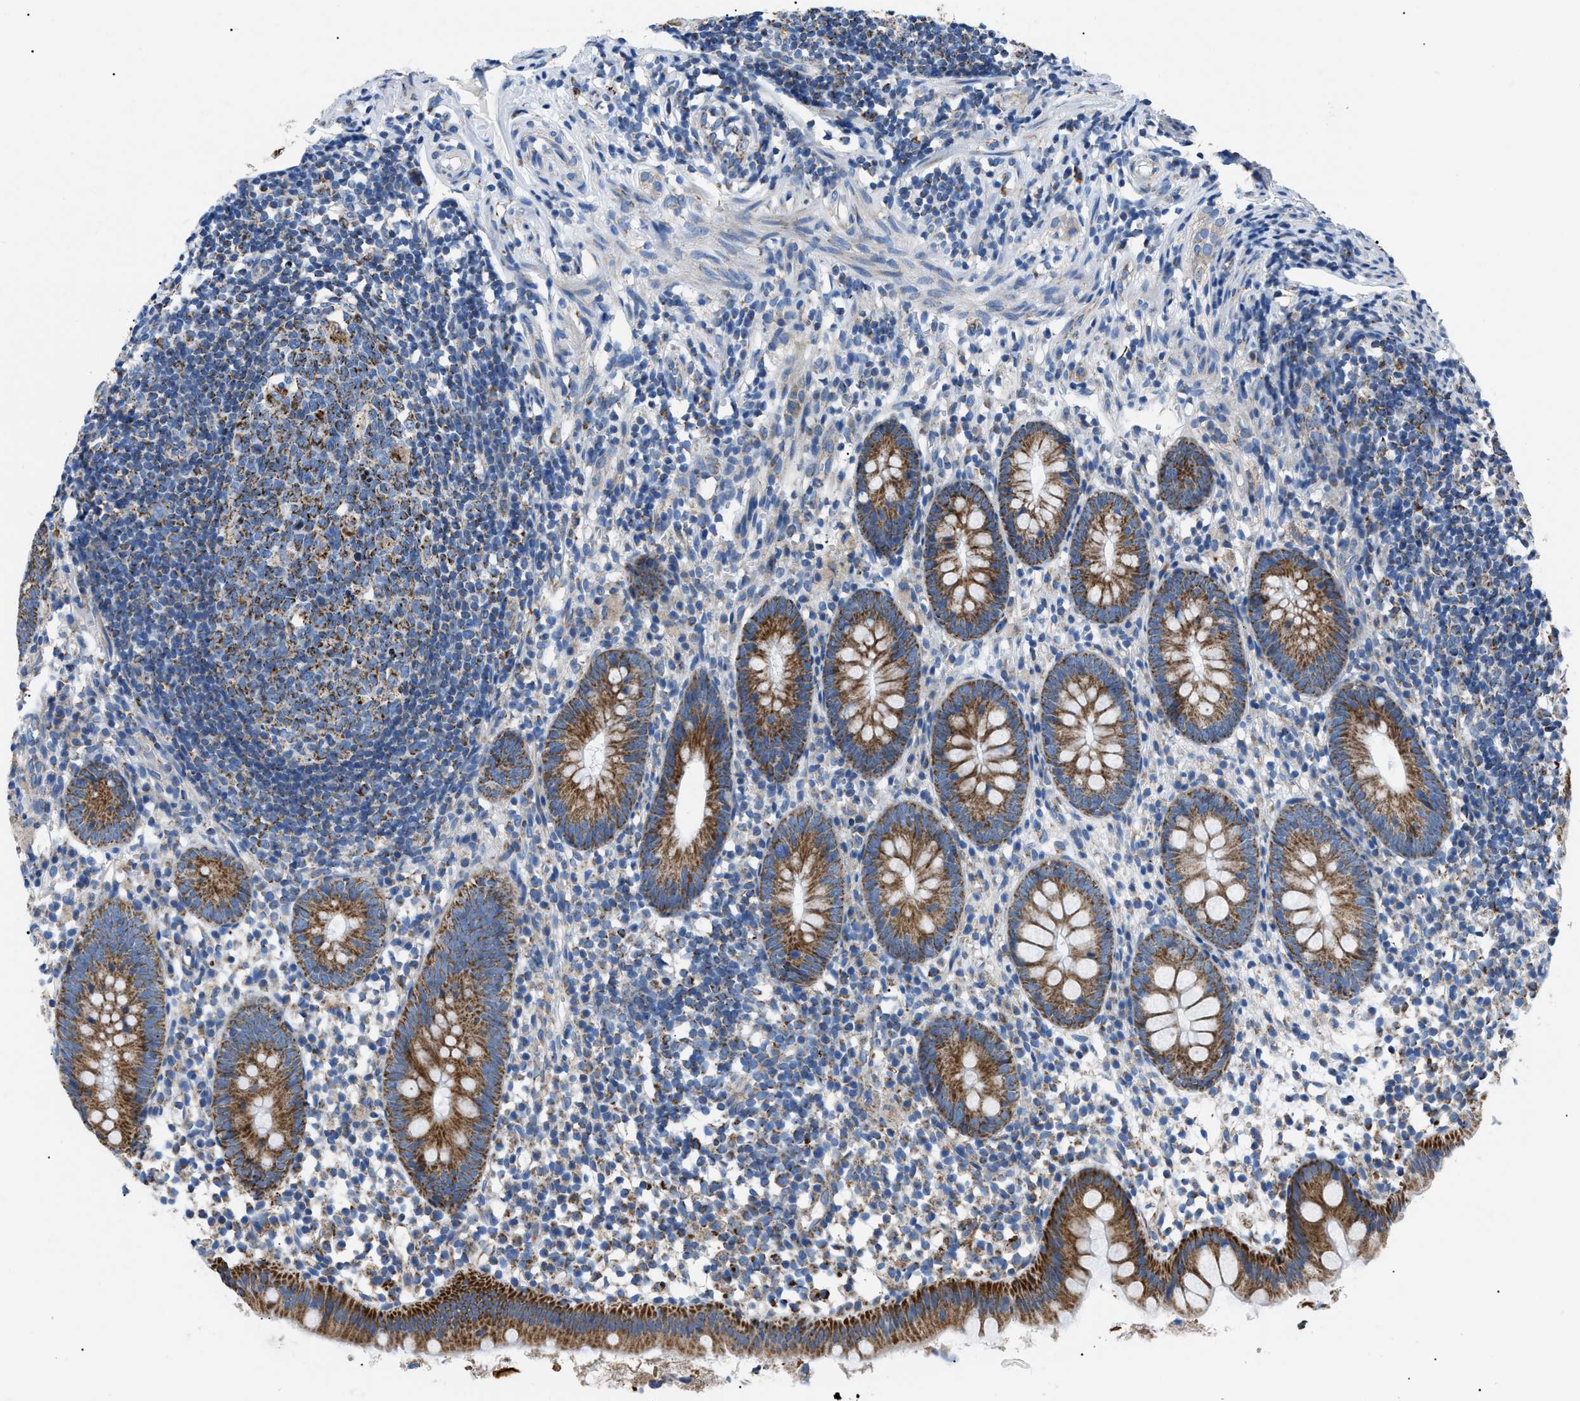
{"staining": {"intensity": "moderate", "quantity": ">75%", "location": "cytoplasmic/membranous"}, "tissue": "appendix", "cell_type": "Glandular cells", "image_type": "normal", "snomed": [{"axis": "morphology", "description": "Normal tissue, NOS"}, {"axis": "topography", "description": "Appendix"}], "caption": "A high-resolution photomicrograph shows immunohistochemistry staining of benign appendix, which displays moderate cytoplasmic/membranous expression in about >75% of glandular cells.", "gene": "PHB2", "patient": {"sex": "female", "age": 20}}